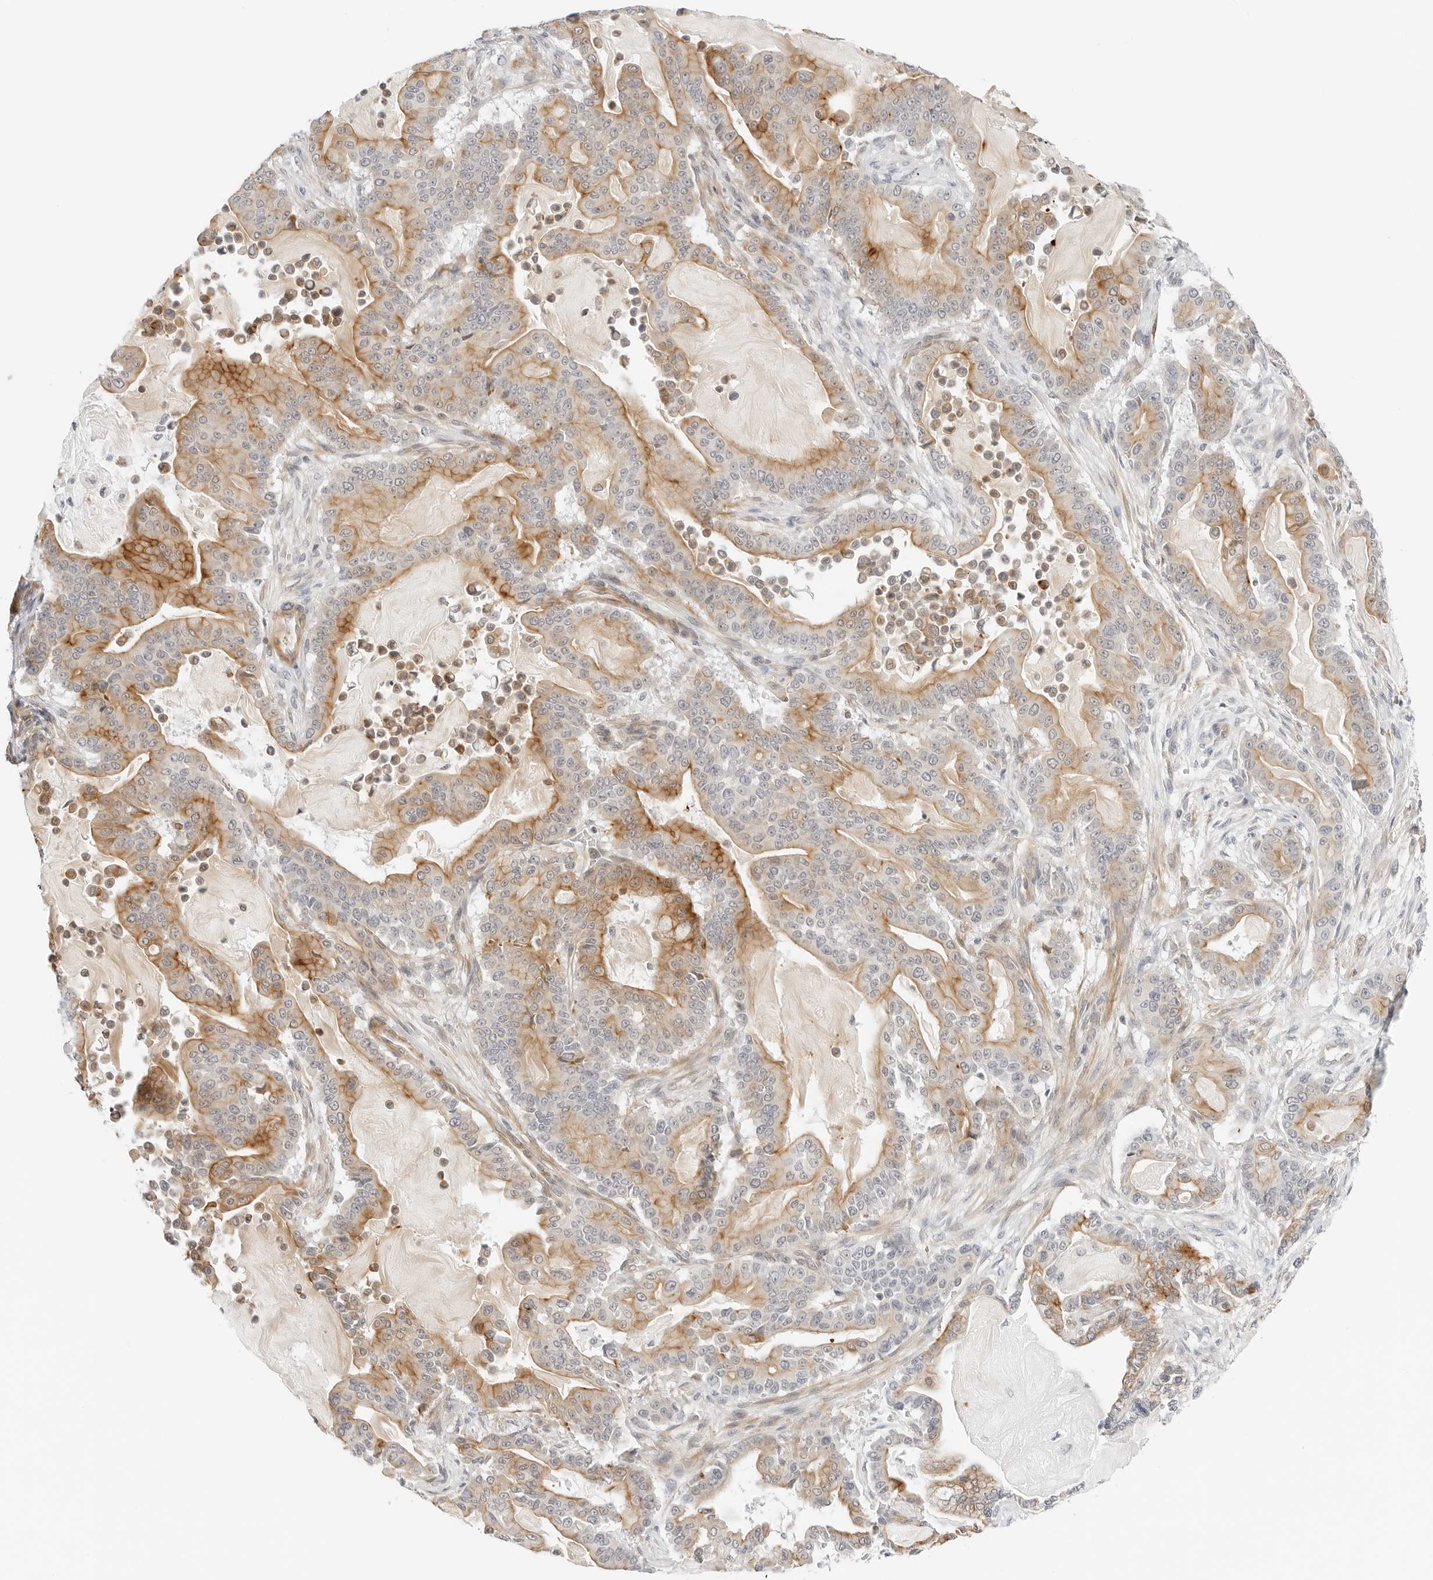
{"staining": {"intensity": "moderate", "quantity": "25%-75%", "location": "cytoplasmic/membranous"}, "tissue": "pancreatic cancer", "cell_type": "Tumor cells", "image_type": "cancer", "snomed": [{"axis": "morphology", "description": "Adenocarcinoma, NOS"}, {"axis": "topography", "description": "Pancreas"}], "caption": "Pancreatic cancer stained with a protein marker exhibits moderate staining in tumor cells.", "gene": "IQCC", "patient": {"sex": "male", "age": 63}}